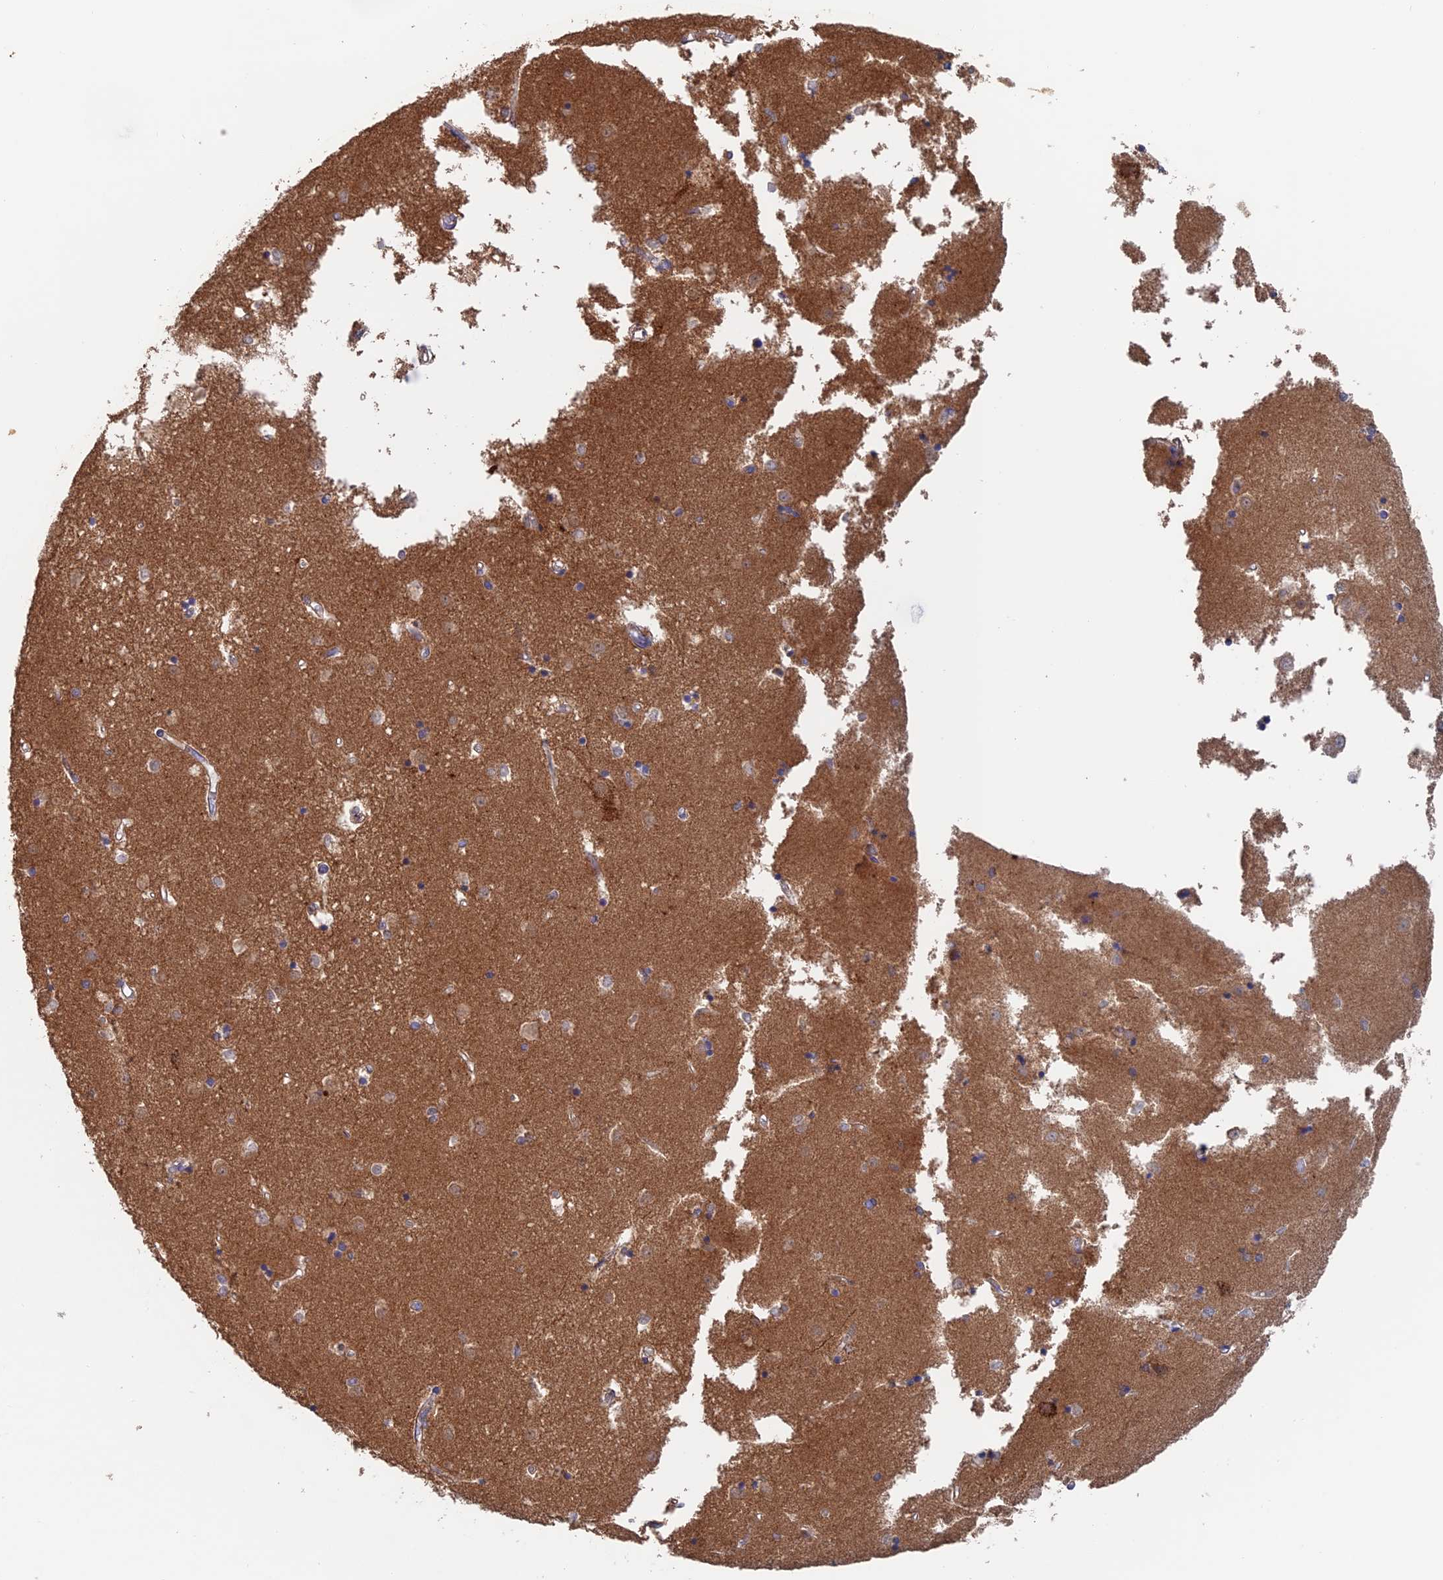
{"staining": {"intensity": "moderate", "quantity": "25%-75%", "location": "cytoplasmic/membranous"}, "tissue": "caudate", "cell_type": "Glial cells", "image_type": "normal", "snomed": [{"axis": "morphology", "description": "Normal tissue, NOS"}, {"axis": "topography", "description": "Lateral ventricle wall"}], "caption": "Glial cells reveal moderate cytoplasmic/membranous expression in approximately 25%-75% of cells in unremarkable caudate.", "gene": "DTYMK", "patient": {"sex": "male", "age": 45}}